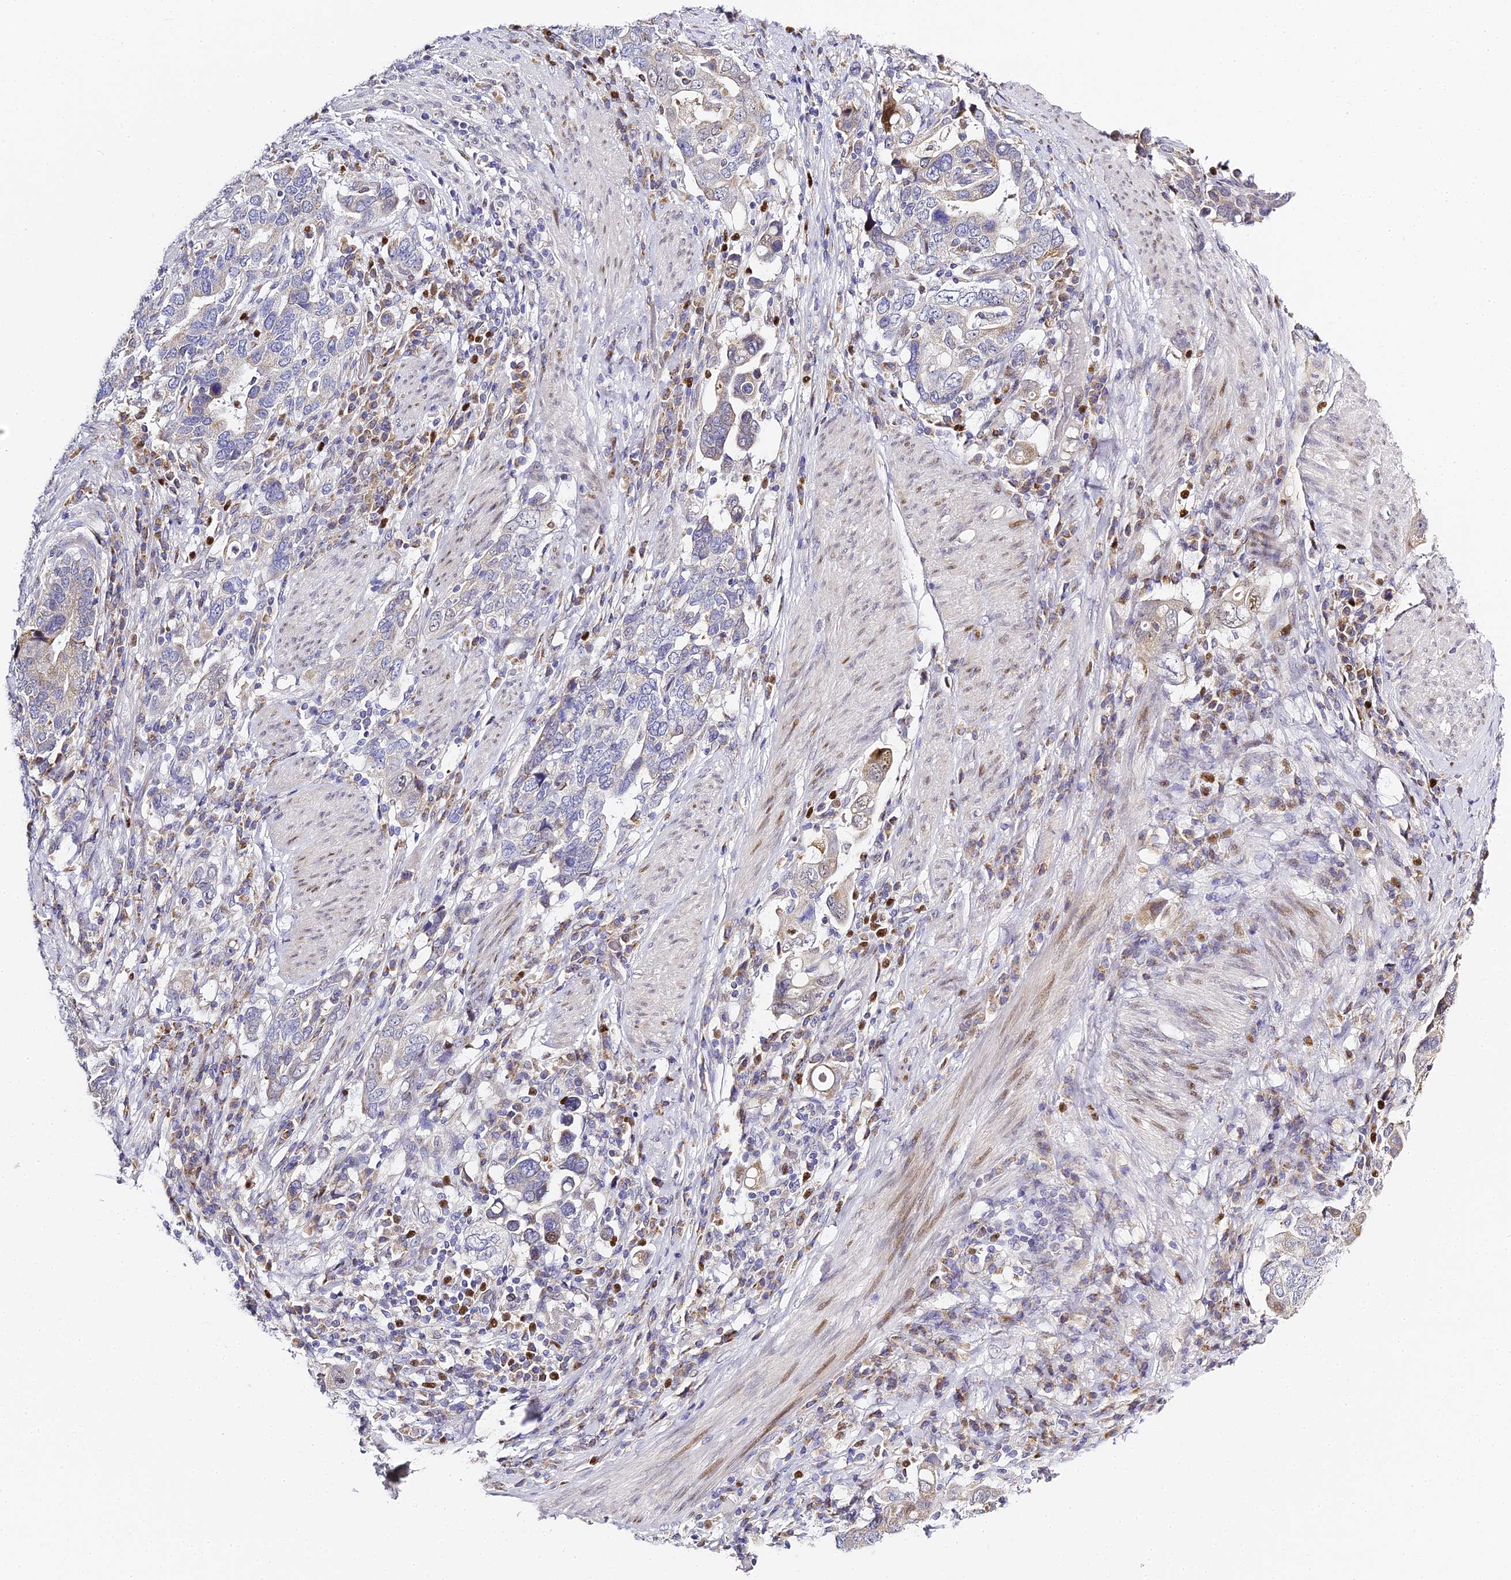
{"staining": {"intensity": "moderate", "quantity": "<25%", "location": "cytoplasmic/membranous"}, "tissue": "stomach cancer", "cell_type": "Tumor cells", "image_type": "cancer", "snomed": [{"axis": "morphology", "description": "Adenocarcinoma, NOS"}, {"axis": "topography", "description": "Stomach, upper"}], "caption": "Human stomach adenocarcinoma stained with a brown dye reveals moderate cytoplasmic/membranous positive staining in approximately <25% of tumor cells.", "gene": "SERP1", "patient": {"sex": "male", "age": 62}}